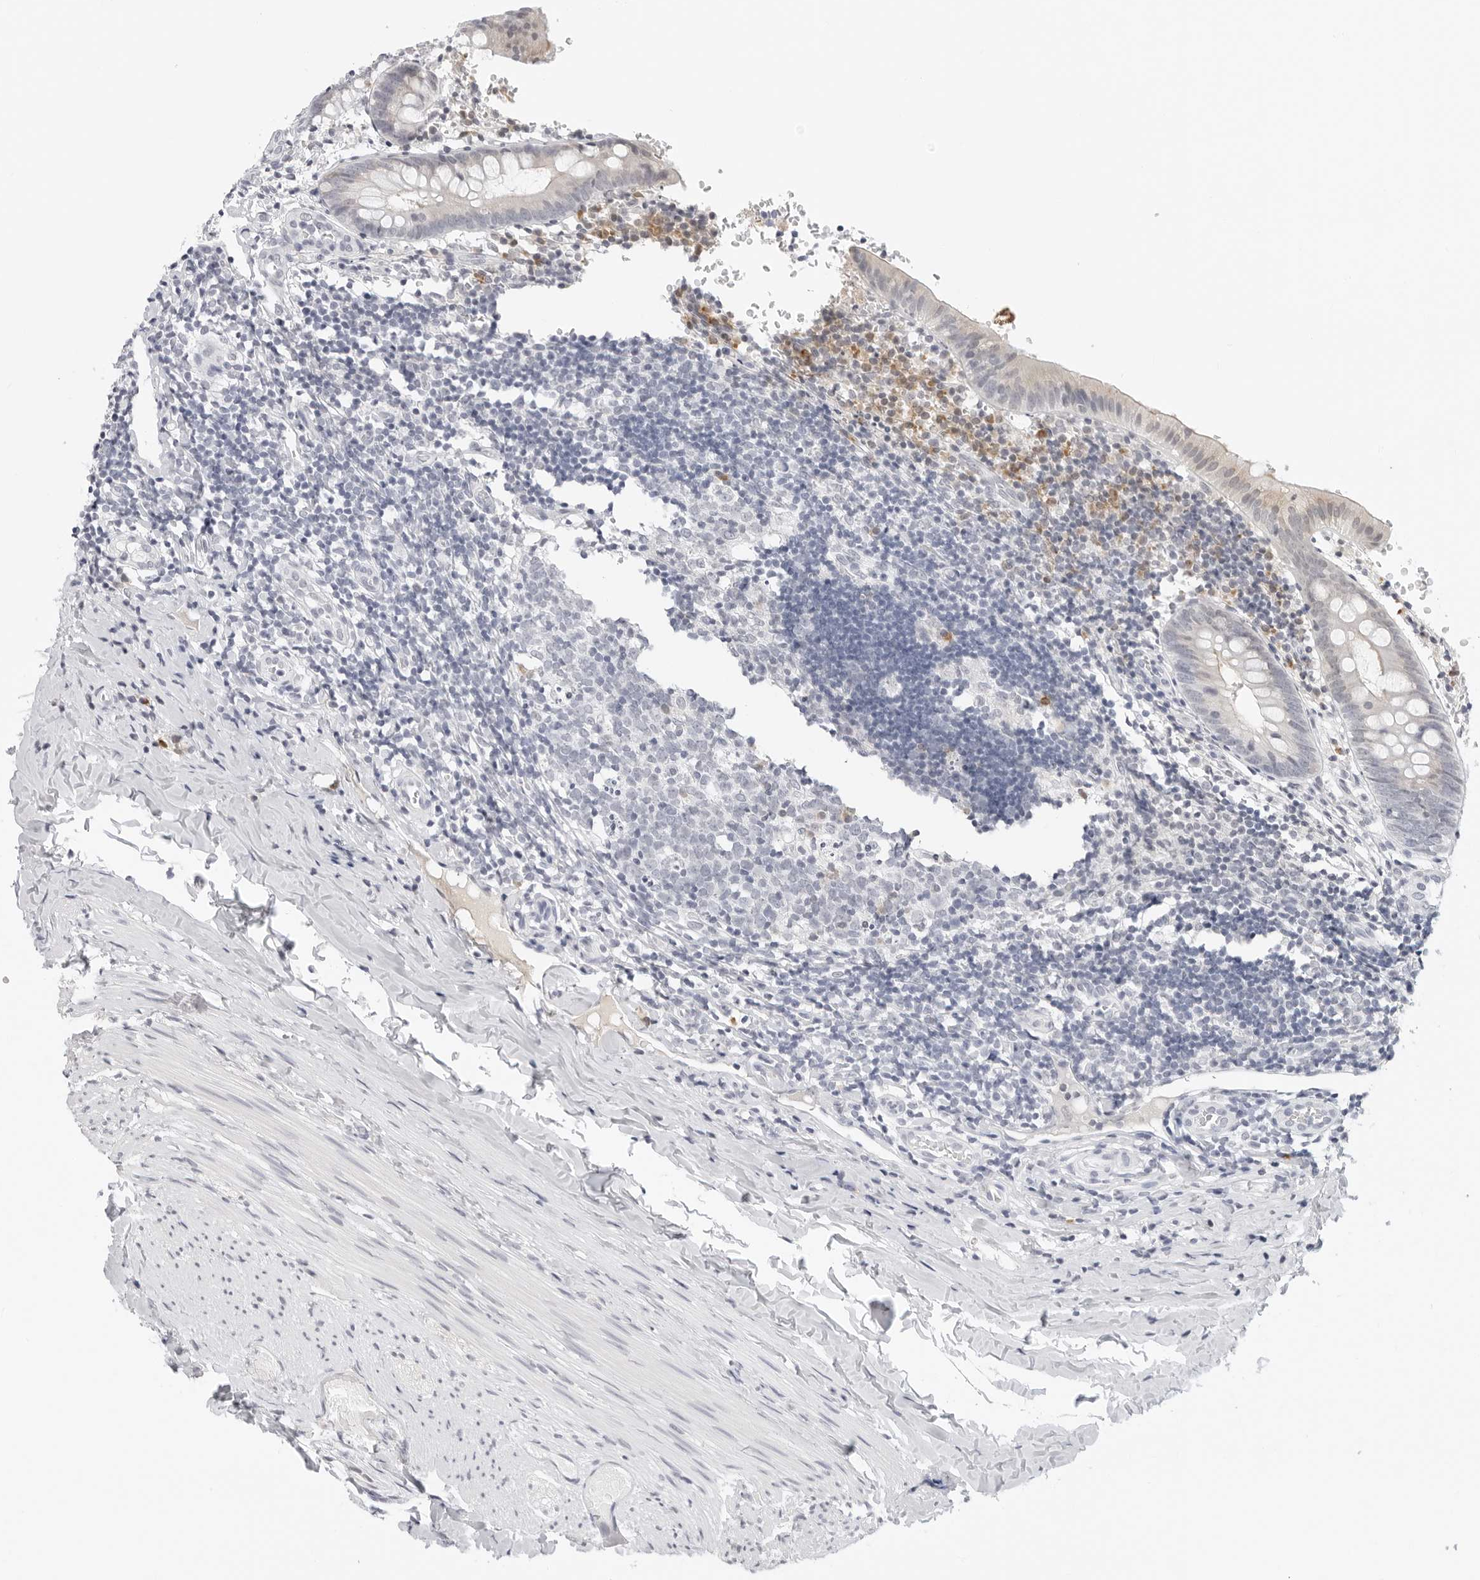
{"staining": {"intensity": "negative", "quantity": "none", "location": "none"}, "tissue": "appendix", "cell_type": "Glandular cells", "image_type": "normal", "snomed": [{"axis": "morphology", "description": "Normal tissue, NOS"}, {"axis": "topography", "description": "Appendix"}], "caption": "This is a image of immunohistochemistry staining of normal appendix, which shows no staining in glandular cells.", "gene": "EDN2", "patient": {"sex": "male", "age": 8}}